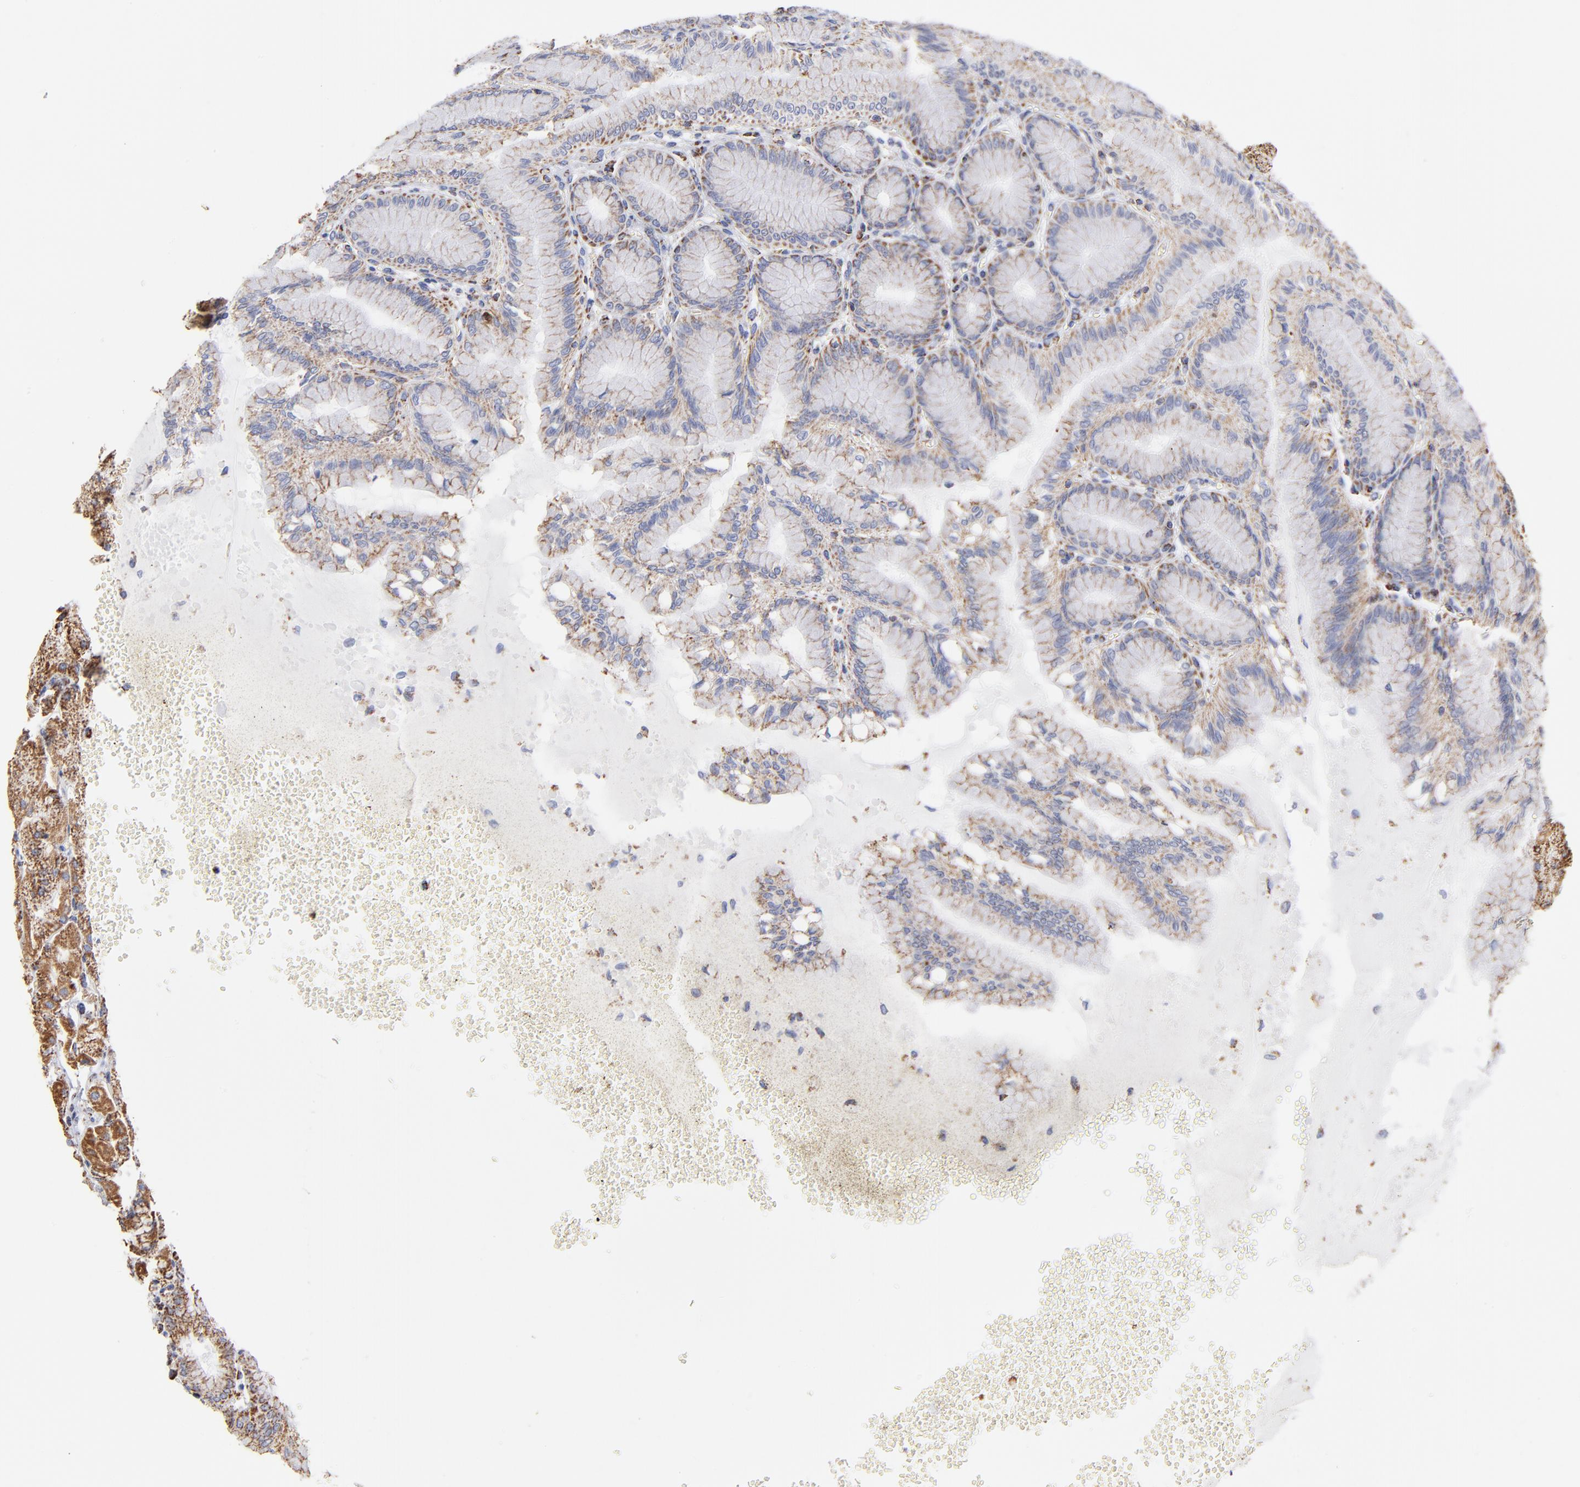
{"staining": {"intensity": "moderate", "quantity": ">75%", "location": "cytoplasmic/membranous"}, "tissue": "stomach", "cell_type": "Glandular cells", "image_type": "normal", "snomed": [{"axis": "morphology", "description": "Normal tissue, NOS"}, {"axis": "topography", "description": "Stomach"}, {"axis": "topography", "description": "Stomach, lower"}], "caption": "Protein staining demonstrates moderate cytoplasmic/membranous staining in about >75% of glandular cells in unremarkable stomach.", "gene": "PHB1", "patient": {"sex": "male", "age": 76}}